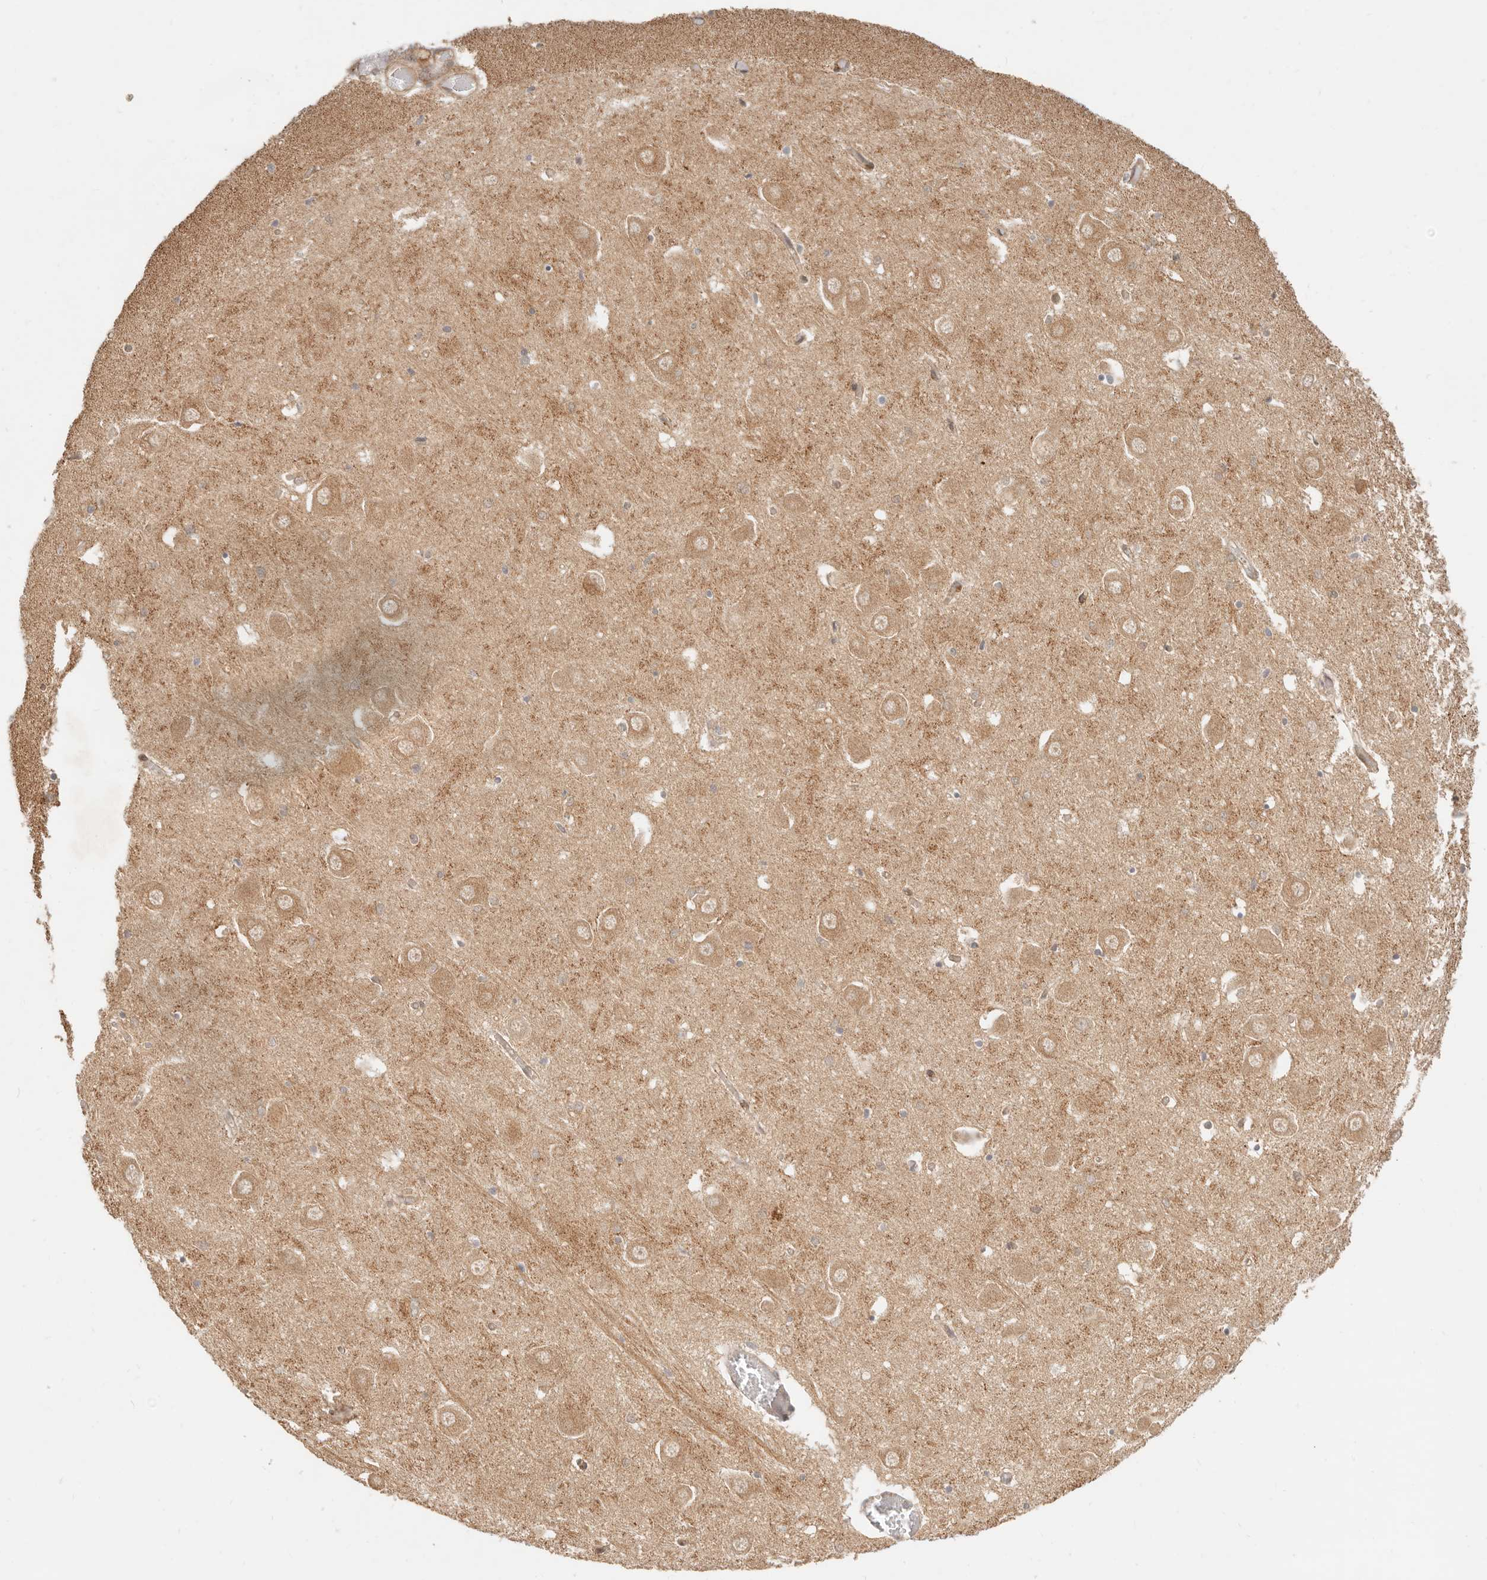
{"staining": {"intensity": "moderate", "quantity": "<25%", "location": "cytoplasmic/membranous"}, "tissue": "hippocampus", "cell_type": "Glial cells", "image_type": "normal", "snomed": [{"axis": "morphology", "description": "Normal tissue, NOS"}, {"axis": "topography", "description": "Hippocampus"}], "caption": "Immunohistochemistry of normal human hippocampus exhibits low levels of moderate cytoplasmic/membranous expression in approximately <25% of glial cells.", "gene": "BAALC", "patient": {"sex": "male", "age": 70}}